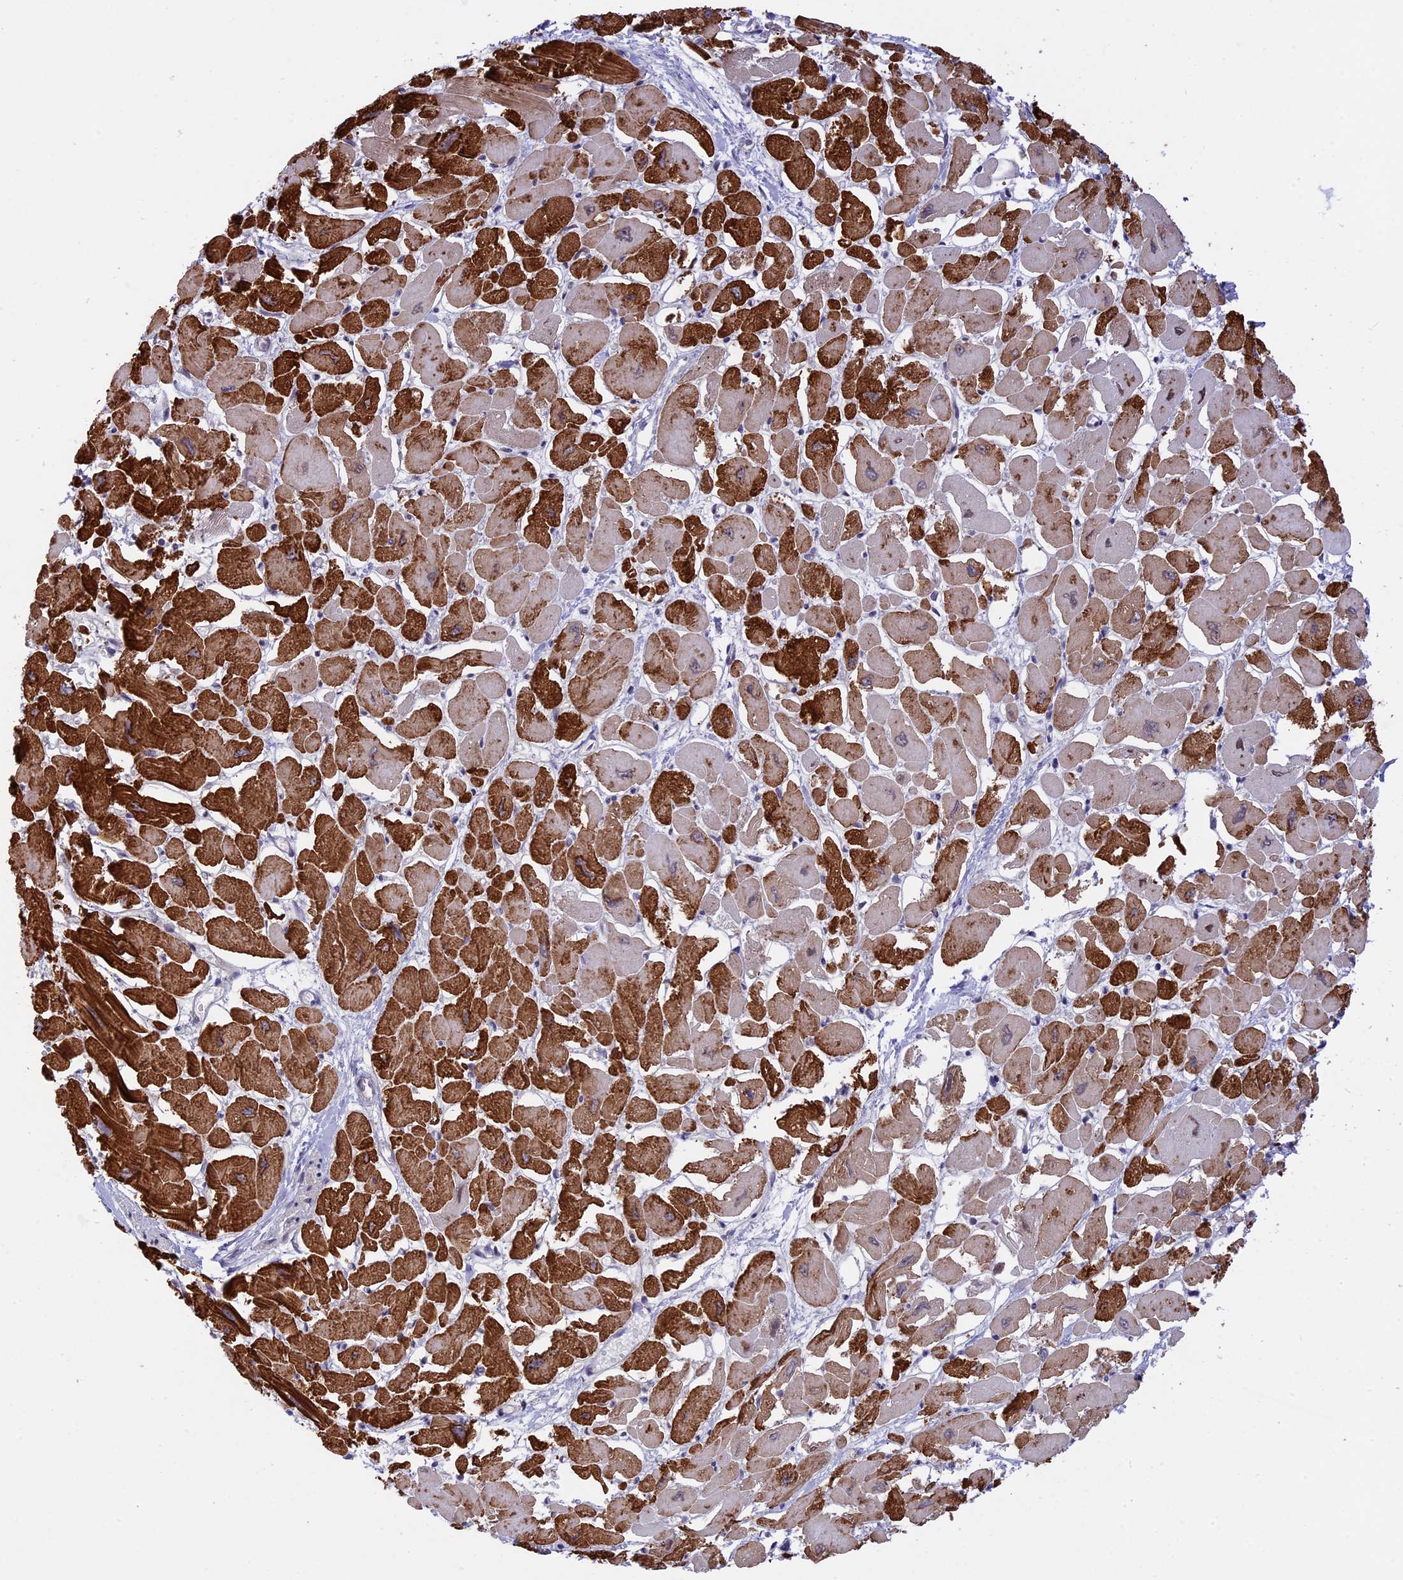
{"staining": {"intensity": "strong", "quantity": ">75%", "location": "cytoplasmic/membranous"}, "tissue": "heart muscle", "cell_type": "Cardiomyocytes", "image_type": "normal", "snomed": [{"axis": "morphology", "description": "Normal tissue, NOS"}, {"axis": "topography", "description": "Heart"}], "caption": "A high-resolution image shows immunohistochemistry (IHC) staining of benign heart muscle, which displays strong cytoplasmic/membranous expression in approximately >75% of cardiomyocytes.", "gene": "ZNF428", "patient": {"sex": "male", "age": 54}}